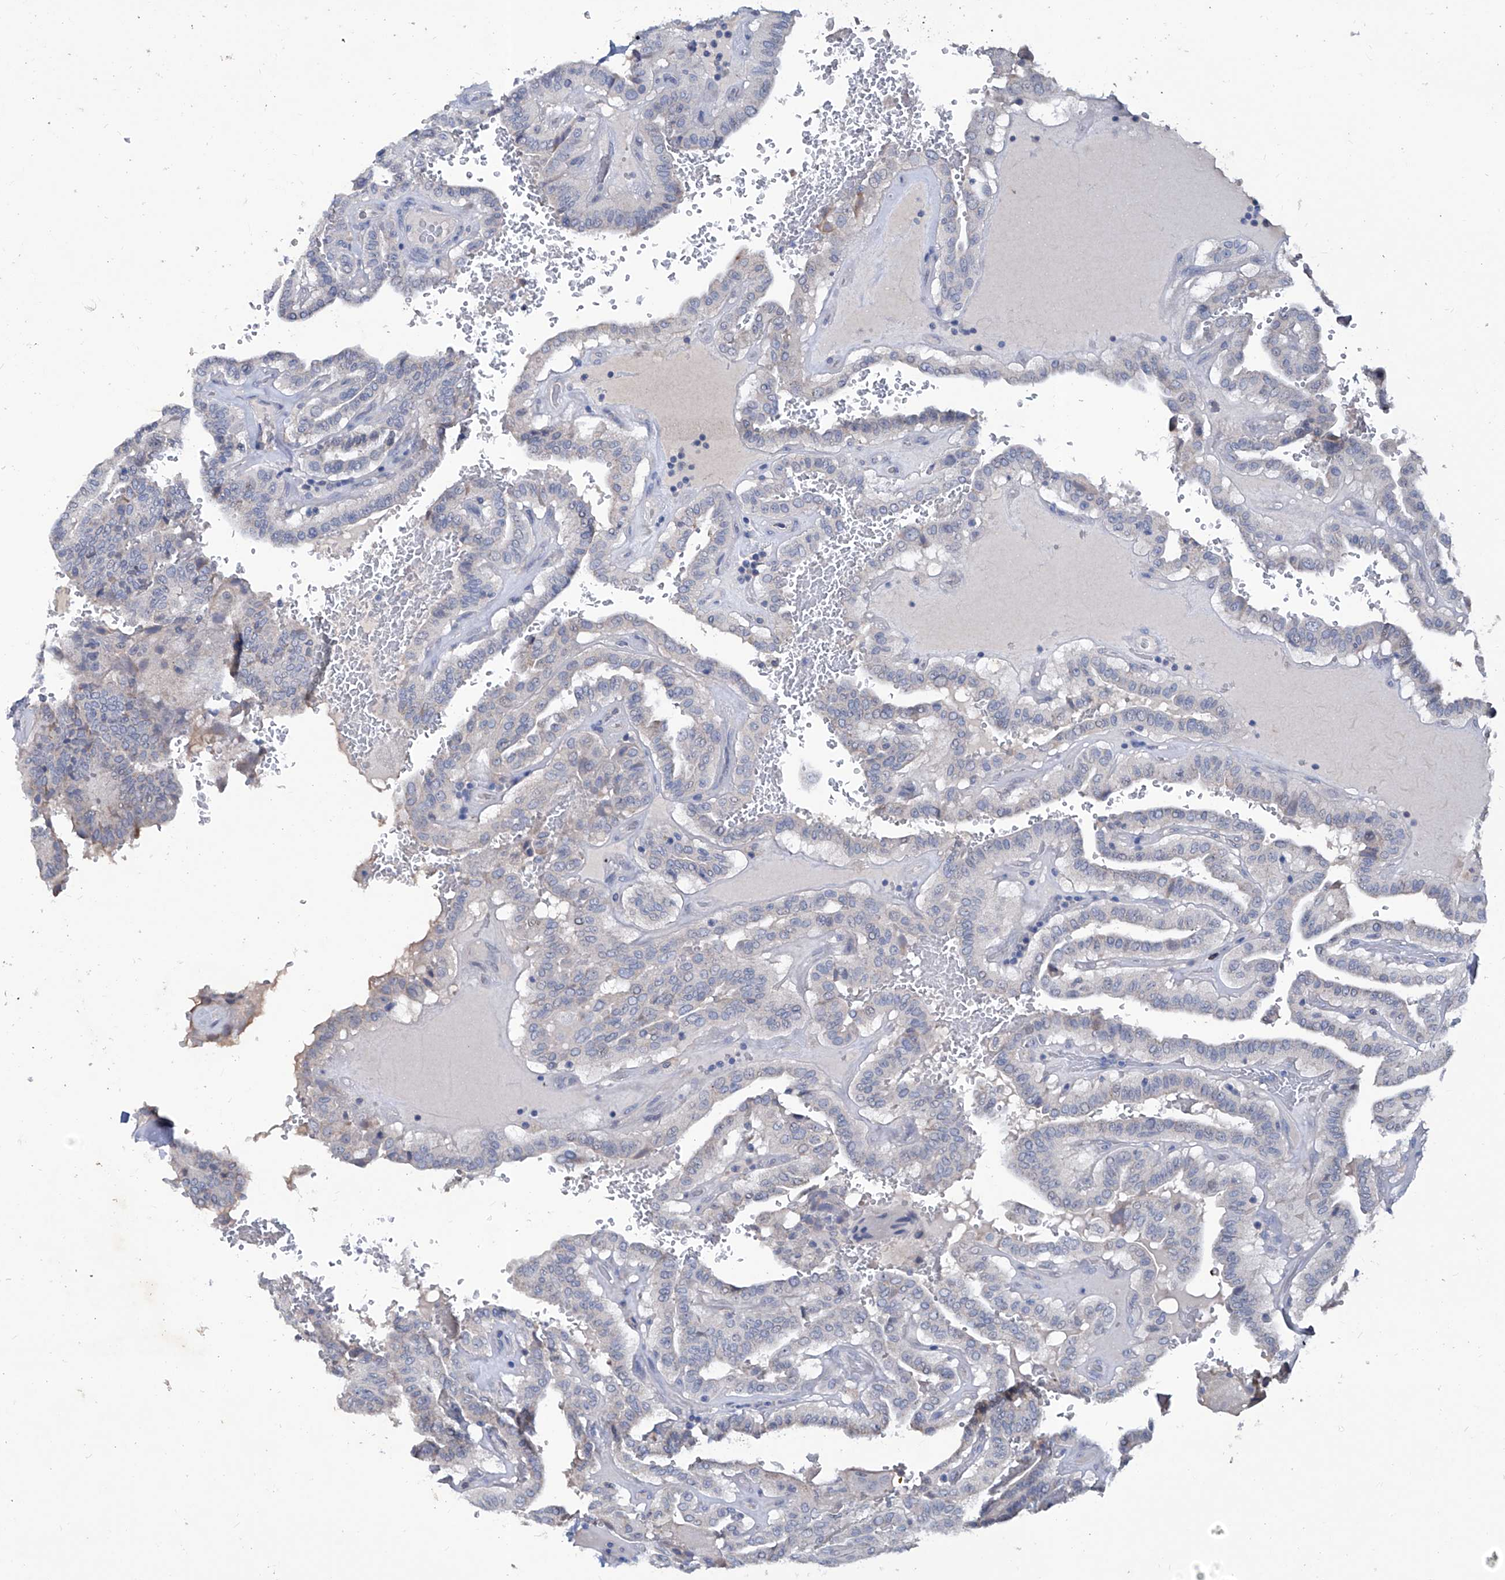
{"staining": {"intensity": "negative", "quantity": "none", "location": "none"}, "tissue": "thyroid cancer", "cell_type": "Tumor cells", "image_type": "cancer", "snomed": [{"axis": "morphology", "description": "Papillary adenocarcinoma, NOS"}, {"axis": "topography", "description": "Thyroid gland"}], "caption": "High magnification brightfield microscopy of papillary adenocarcinoma (thyroid) stained with DAB (brown) and counterstained with hematoxylin (blue): tumor cells show no significant positivity. The staining is performed using DAB (3,3'-diaminobenzidine) brown chromogen with nuclei counter-stained in using hematoxylin.", "gene": "KLHL17", "patient": {"sex": "male", "age": 77}}